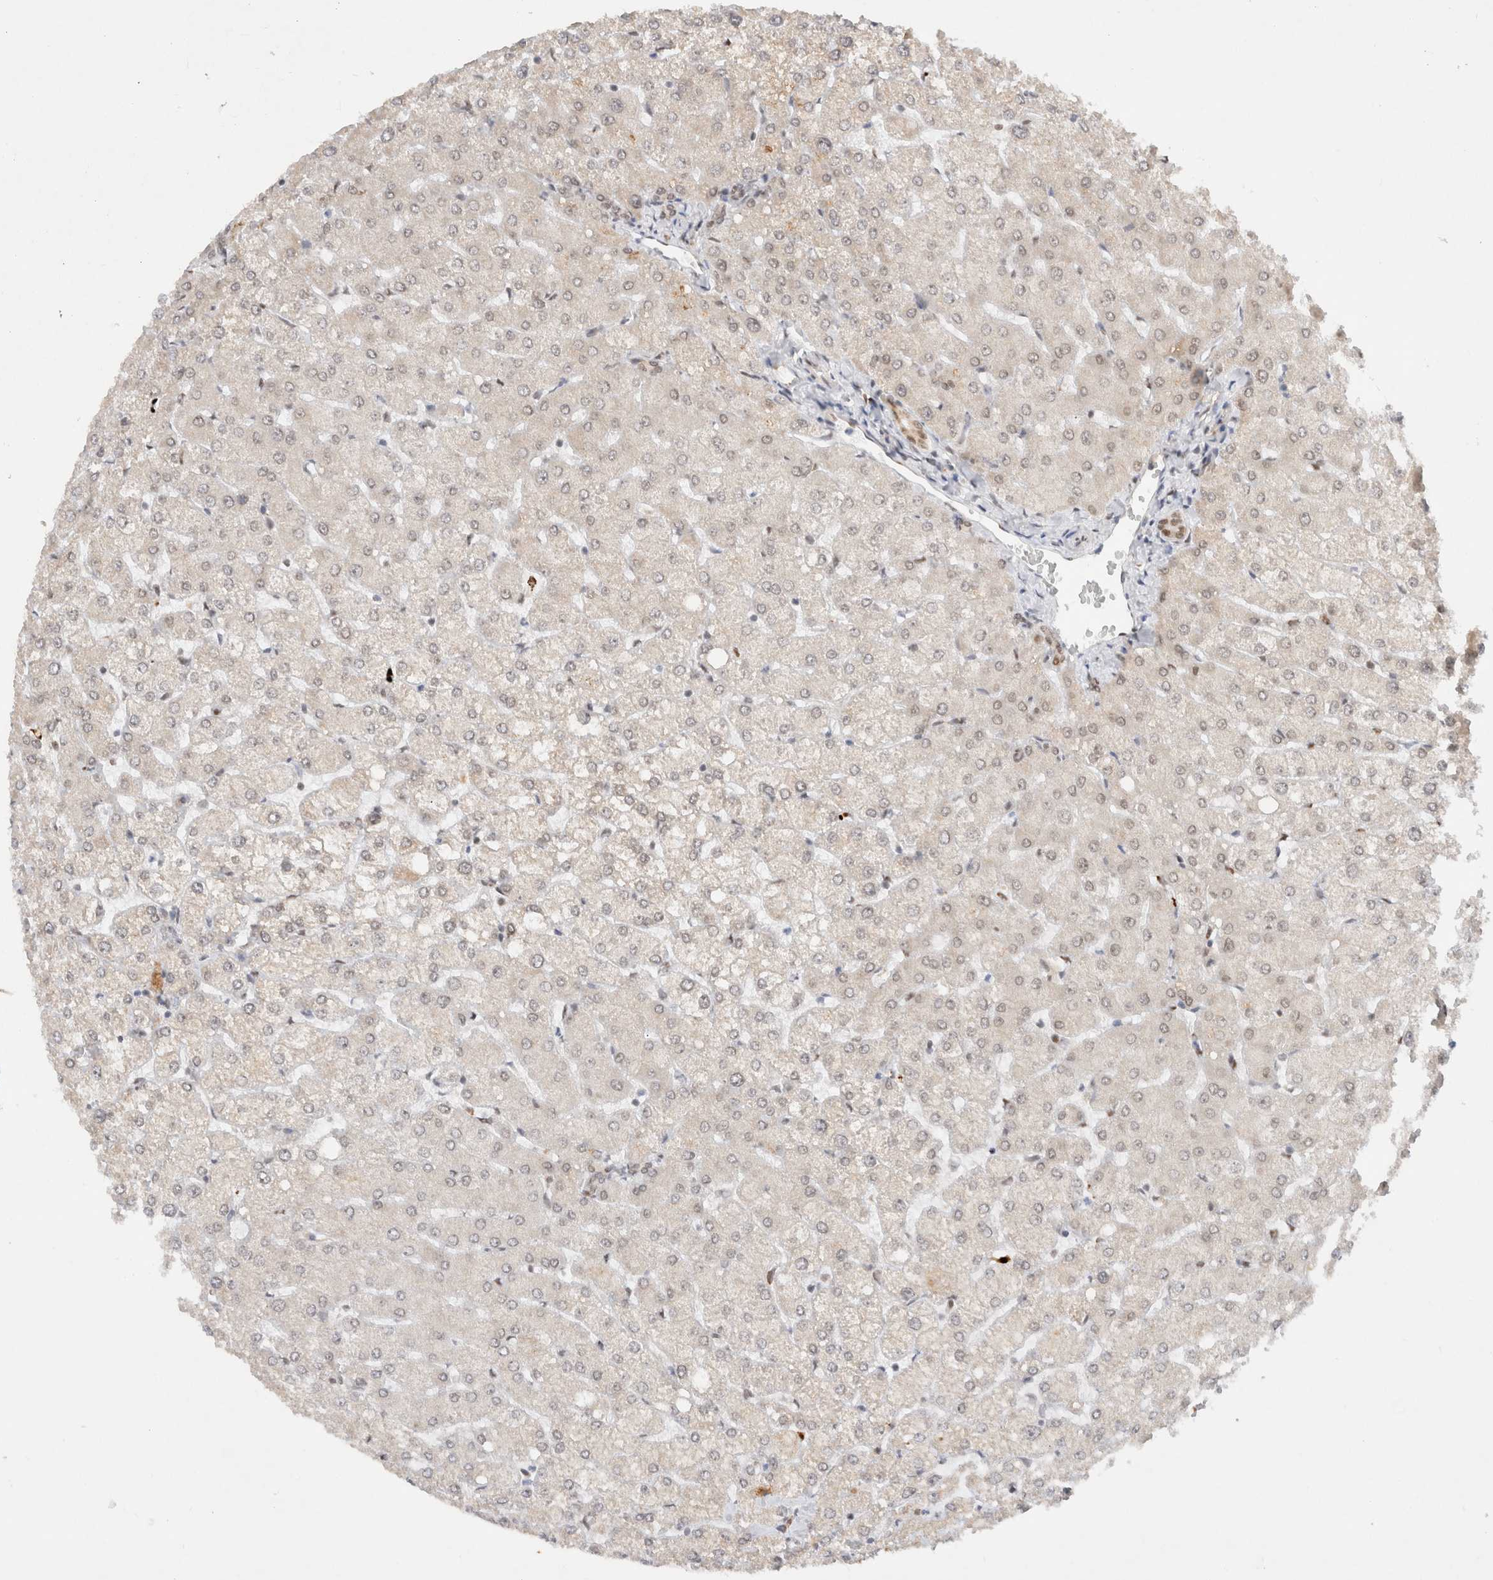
{"staining": {"intensity": "moderate", "quantity": ">75%", "location": "nuclear"}, "tissue": "liver", "cell_type": "Cholangiocytes", "image_type": "normal", "snomed": [{"axis": "morphology", "description": "Normal tissue, NOS"}, {"axis": "topography", "description": "Liver"}], "caption": "Brown immunohistochemical staining in normal liver shows moderate nuclear expression in about >75% of cholangiocytes.", "gene": "GTF2I", "patient": {"sex": "female", "age": 54}}